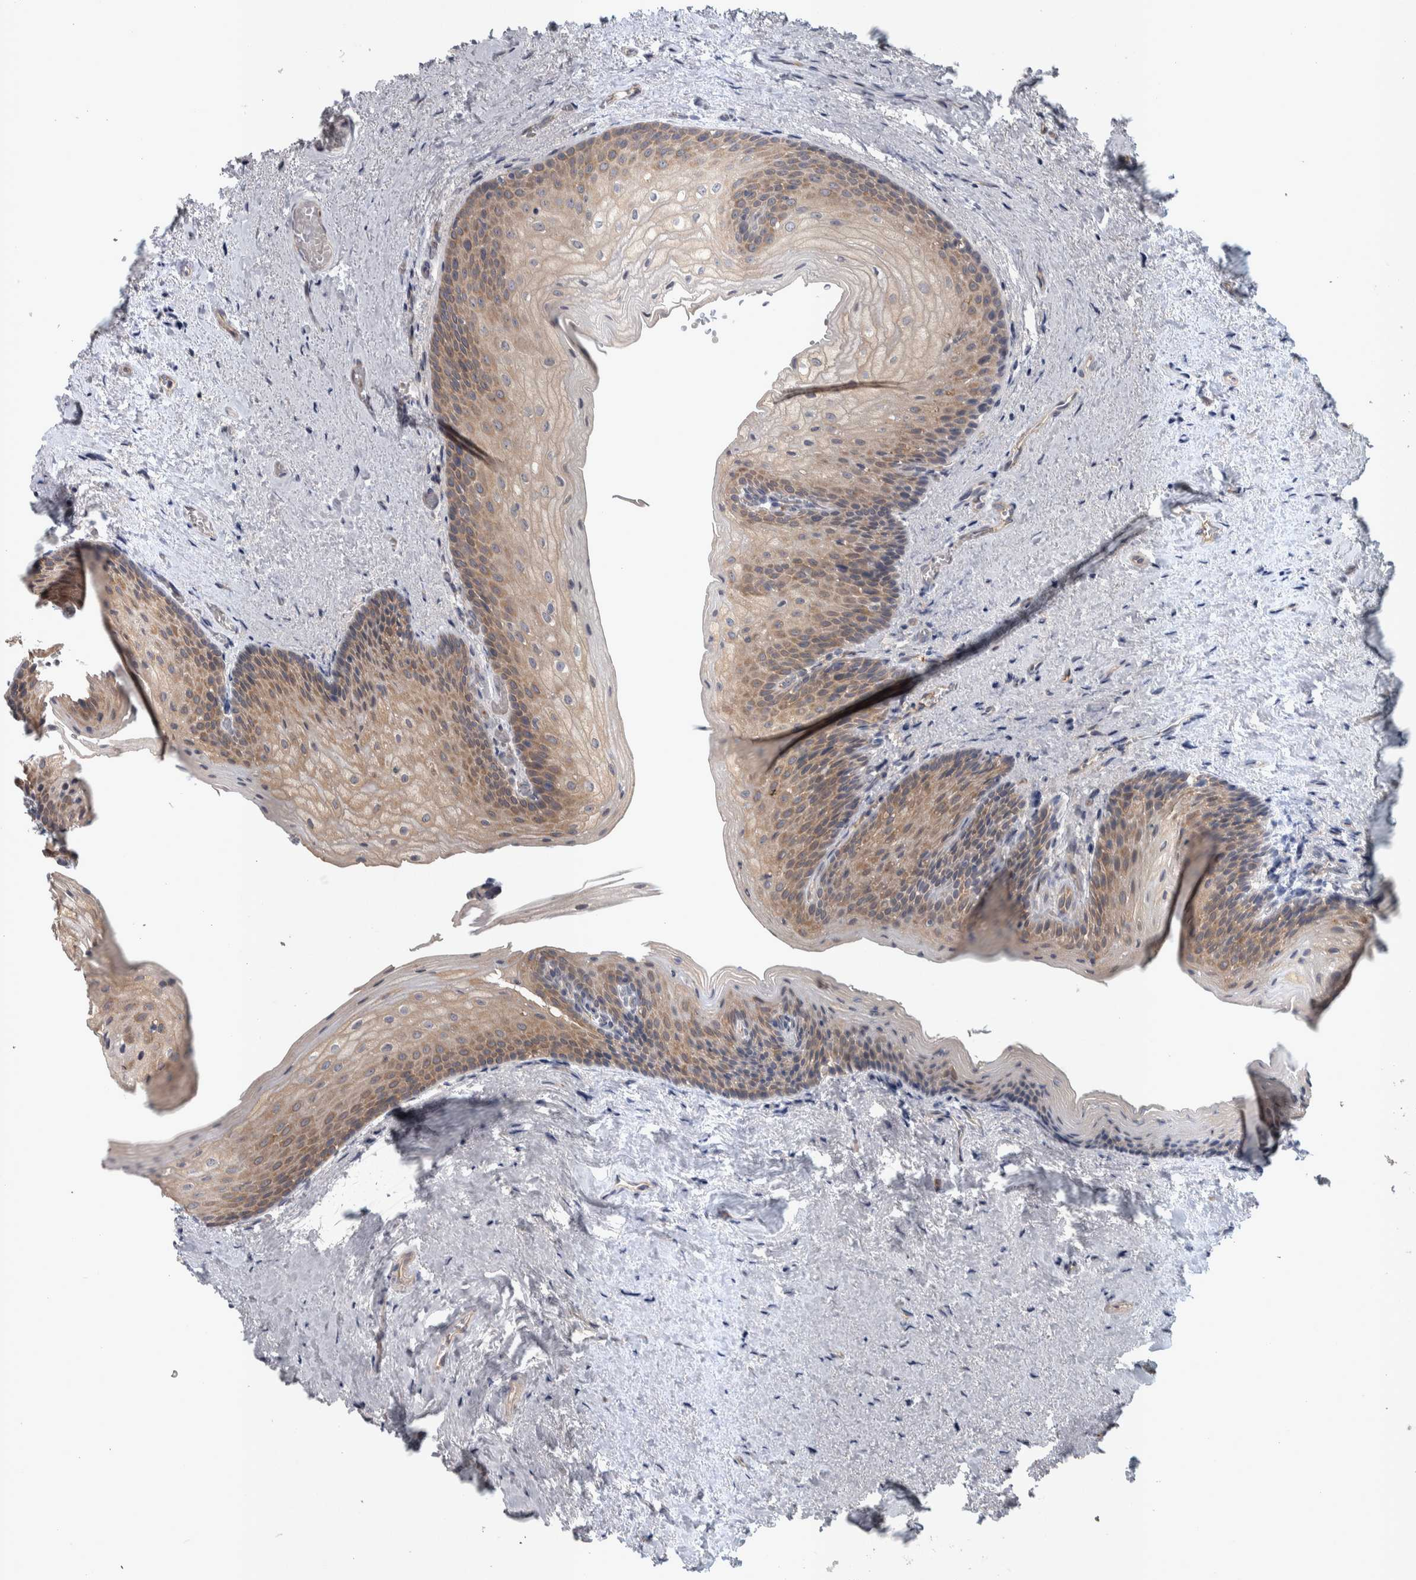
{"staining": {"intensity": "moderate", "quantity": ">75%", "location": "cytoplasmic/membranous"}, "tissue": "urinary bladder", "cell_type": "Urothelial cells", "image_type": "normal", "snomed": [{"axis": "morphology", "description": "Normal tissue, NOS"}, {"axis": "topography", "description": "Urinary bladder"}], "caption": "Unremarkable urinary bladder demonstrates moderate cytoplasmic/membranous positivity in approximately >75% of urothelial cells The staining was performed using DAB (3,3'-diaminobenzidine) to visualize the protein expression in brown, while the nuclei were stained in blue with hematoxylin (Magnification: 20x)..", "gene": "SRP68", "patient": {"sex": "female", "age": 67}}